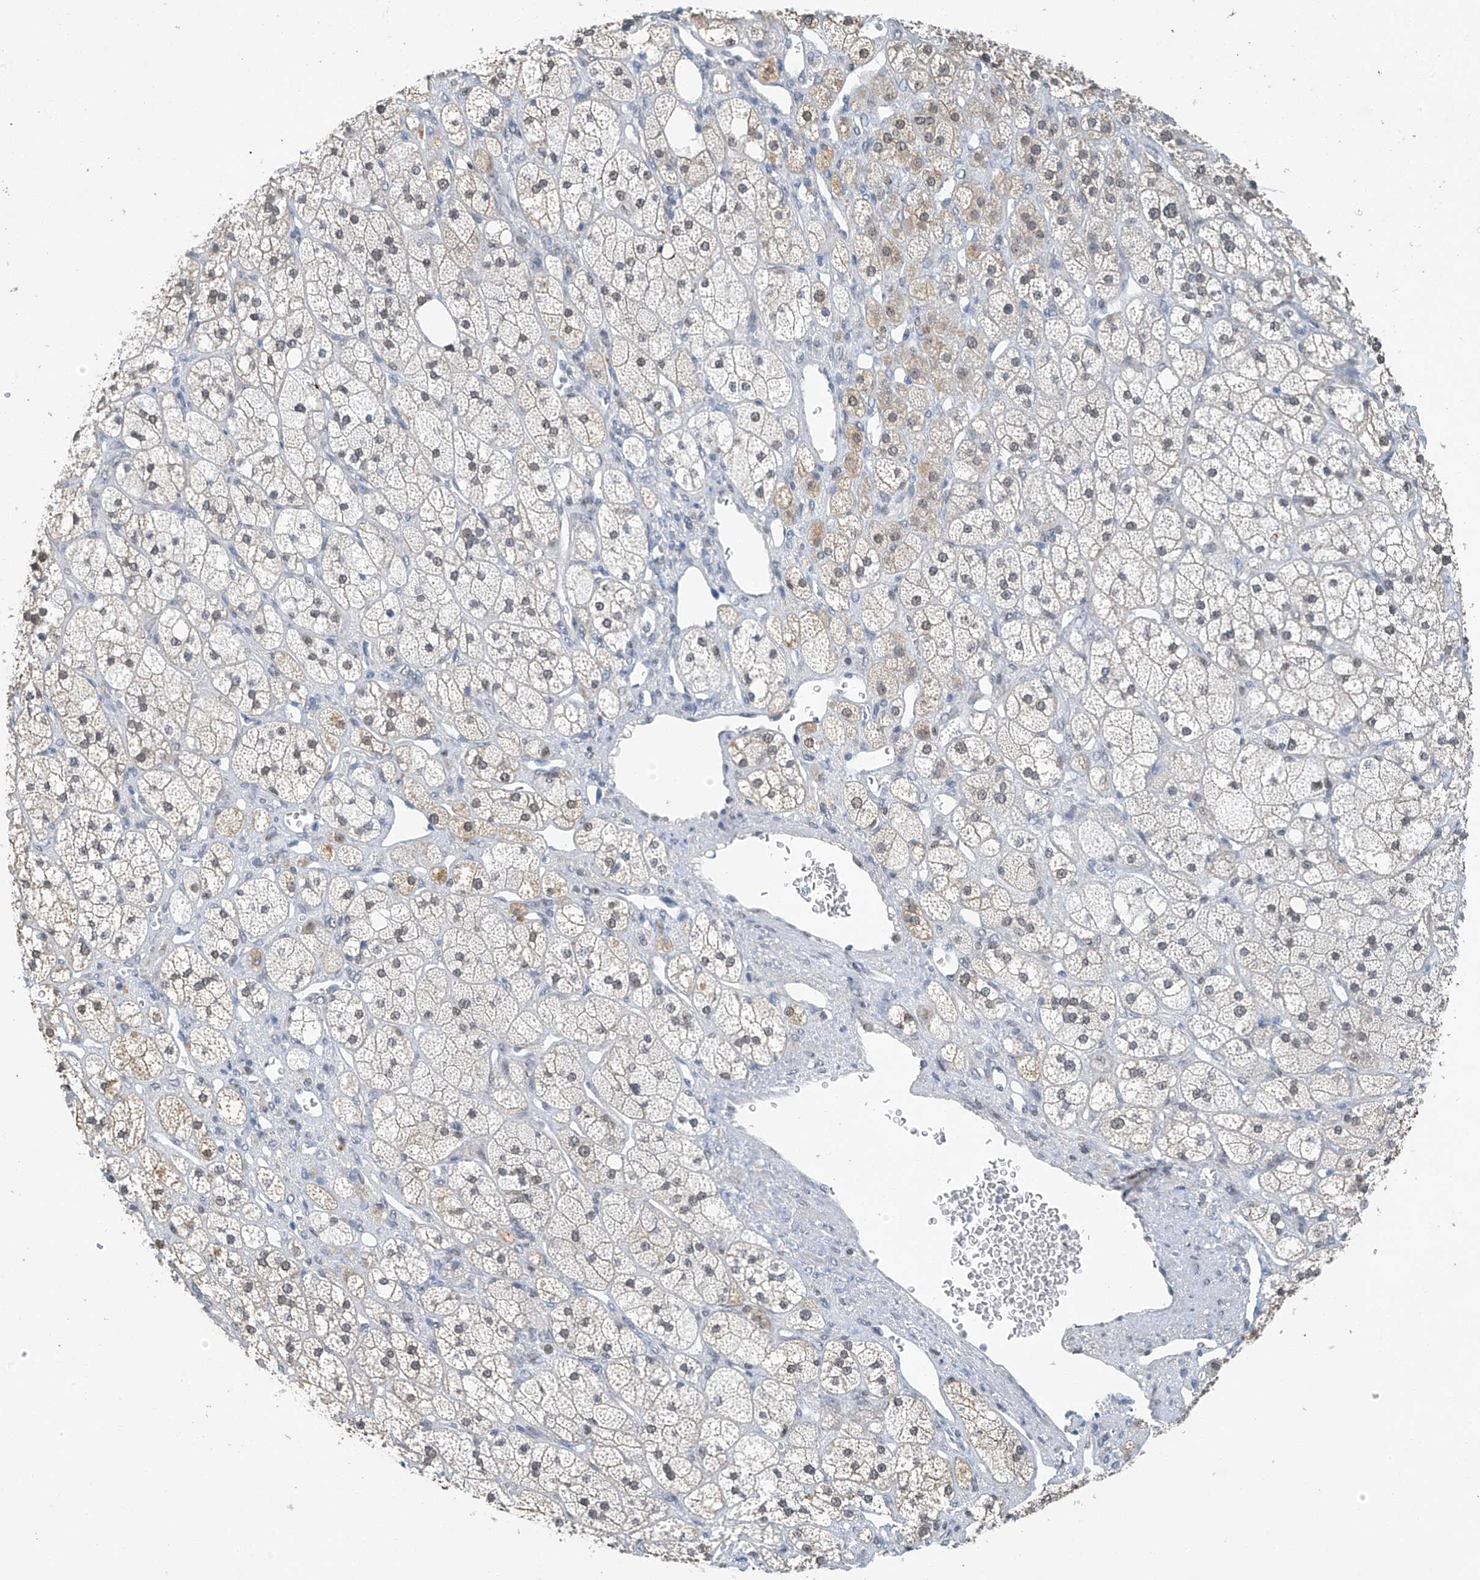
{"staining": {"intensity": "weak", "quantity": "25%-75%", "location": "nuclear"}, "tissue": "adrenal gland", "cell_type": "Glandular cells", "image_type": "normal", "snomed": [{"axis": "morphology", "description": "Normal tissue, NOS"}, {"axis": "topography", "description": "Adrenal gland"}], "caption": "The photomicrograph reveals immunohistochemical staining of benign adrenal gland. There is weak nuclear expression is identified in approximately 25%-75% of glandular cells.", "gene": "TAF8", "patient": {"sex": "male", "age": 61}}